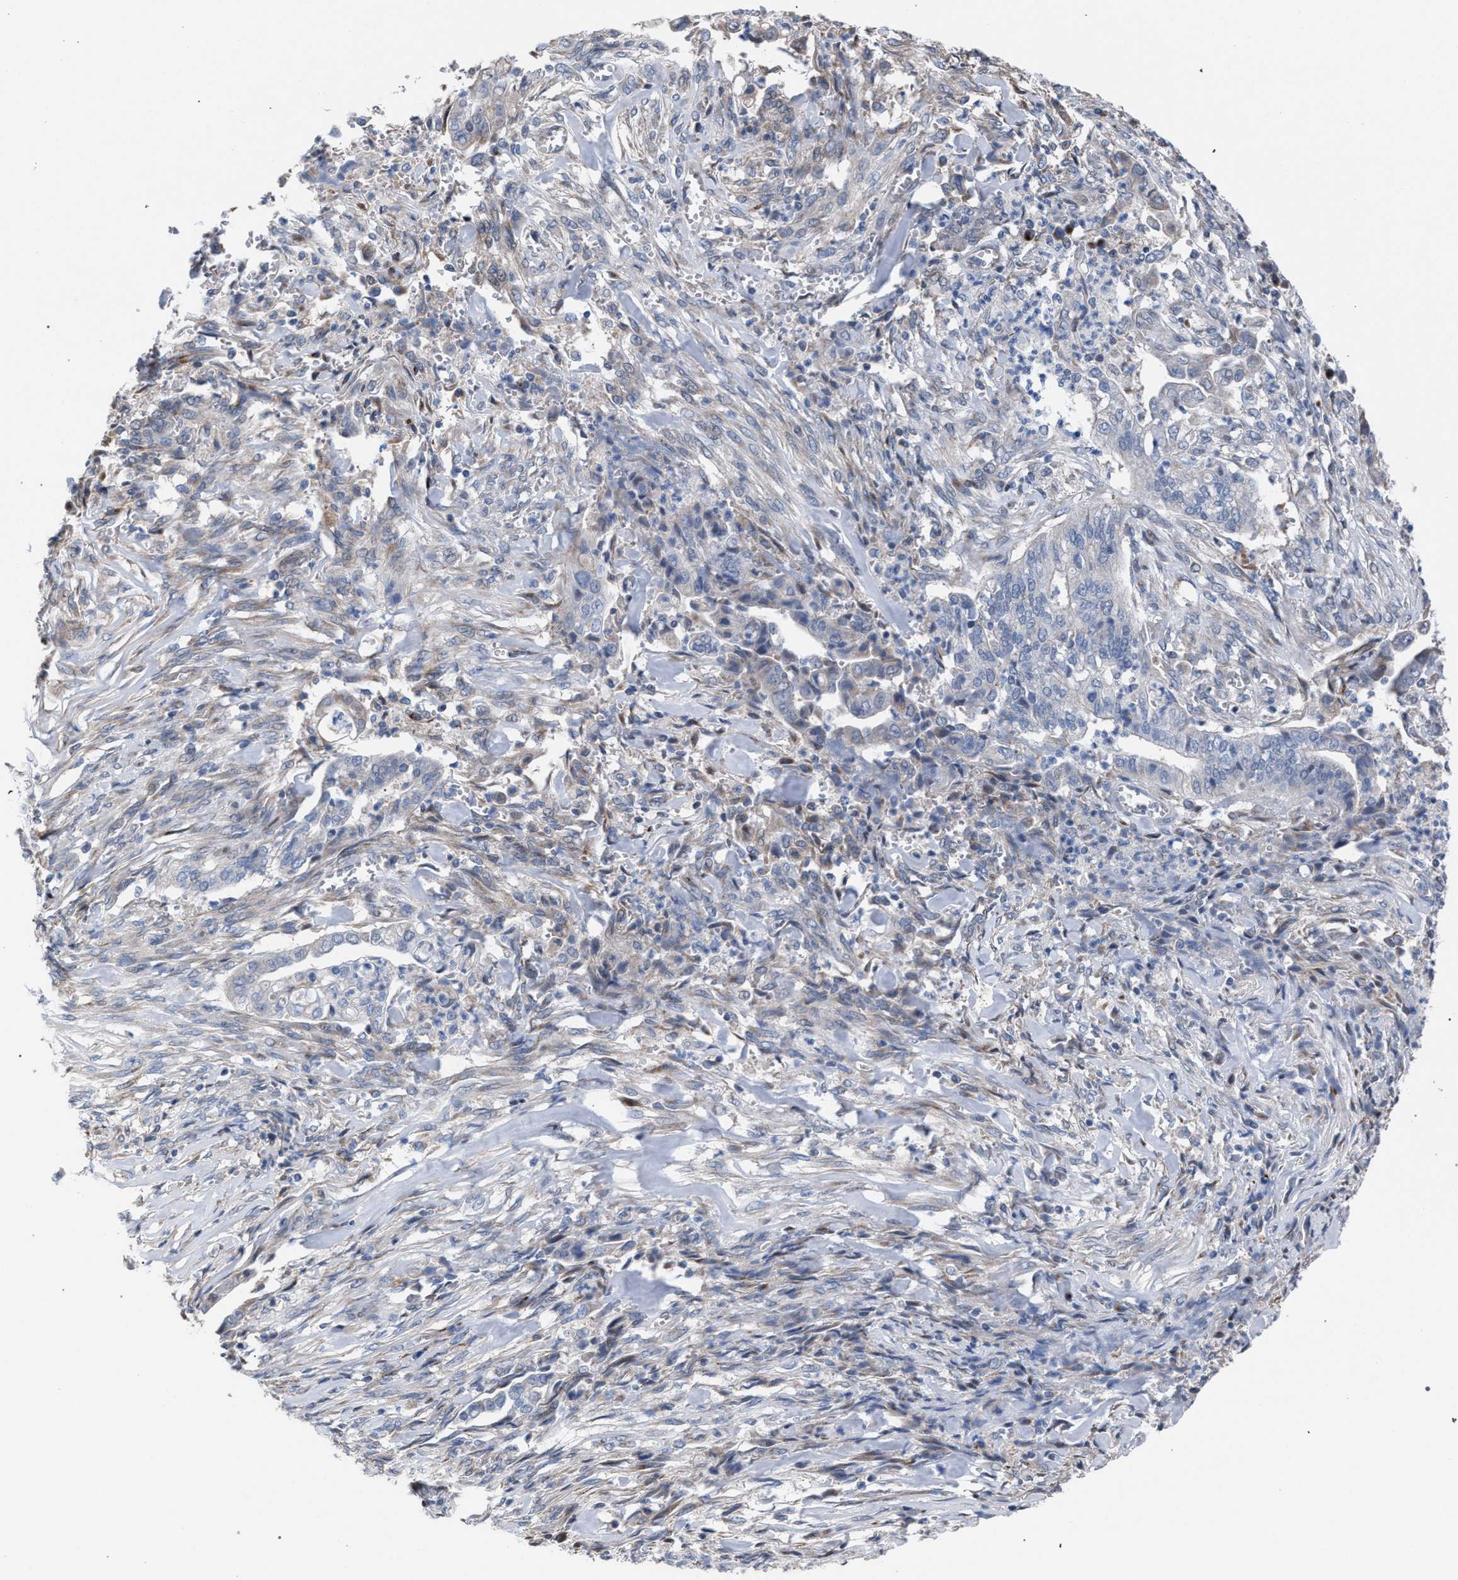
{"staining": {"intensity": "negative", "quantity": "none", "location": "none"}, "tissue": "cervical cancer", "cell_type": "Tumor cells", "image_type": "cancer", "snomed": [{"axis": "morphology", "description": "Adenocarcinoma, NOS"}, {"axis": "topography", "description": "Cervix"}], "caption": "This is an immunohistochemistry (IHC) micrograph of cervical adenocarcinoma. There is no positivity in tumor cells.", "gene": "RNF135", "patient": {"sex": "female", "age": 44}}